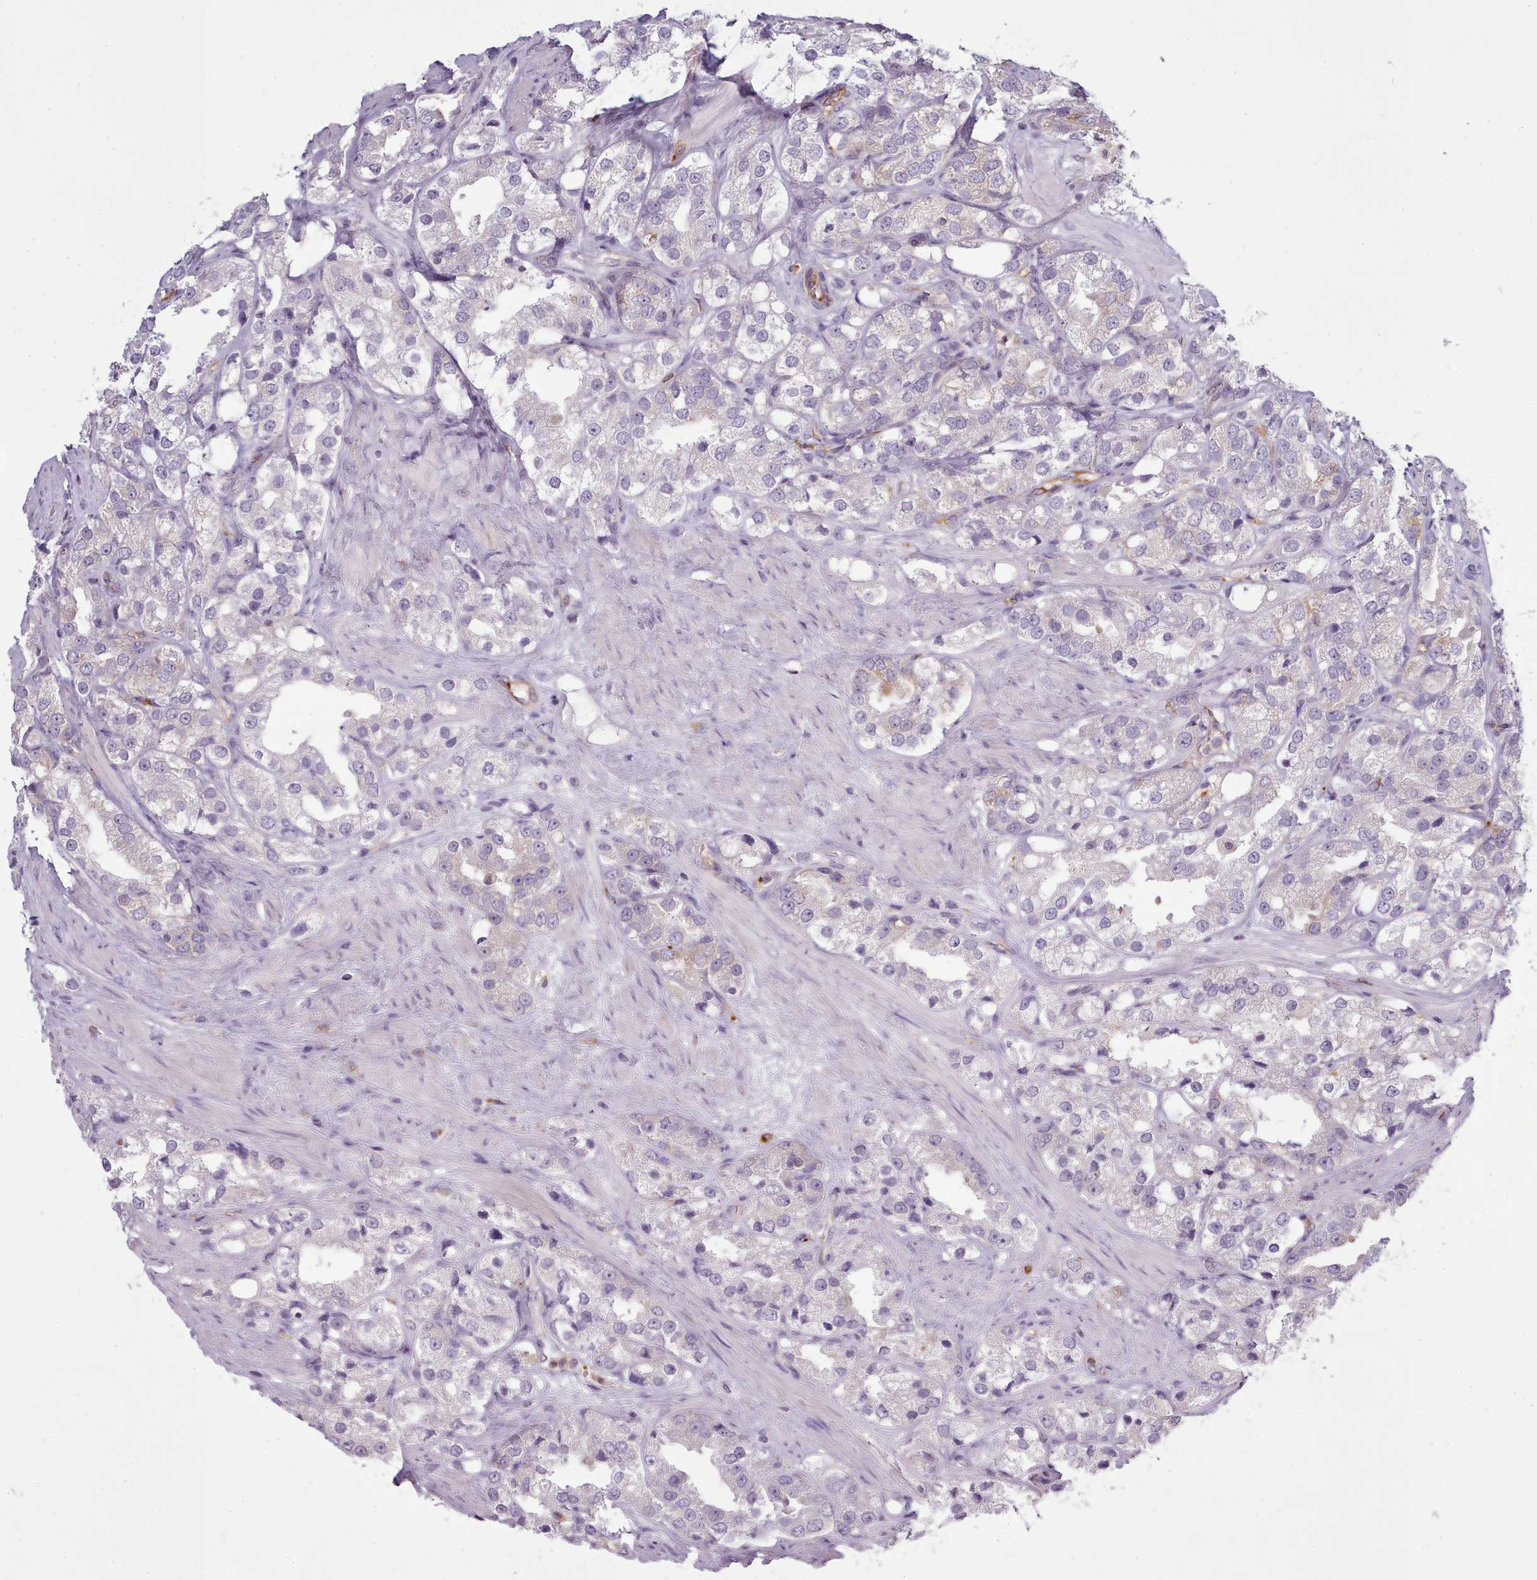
{"staining": {"intensity": "negative", "quantity": "none", "location": "none"}, "tissue": "prostate cancer", "cell_type": "Tumor cells", "image_type": "cancer", "snomed": [{"axis": "morphology", "description": "Adenocarcinoma, NOS"}, {"axis": "topography", "description": "Prostate"}], "caption": "DAB immunohistochemical staining of prostate cancer (adenocarcinoma) shows no significant expression in tumor cells.", "gene": "NDST2", "patient": {"sex": "male", "age": 79}}